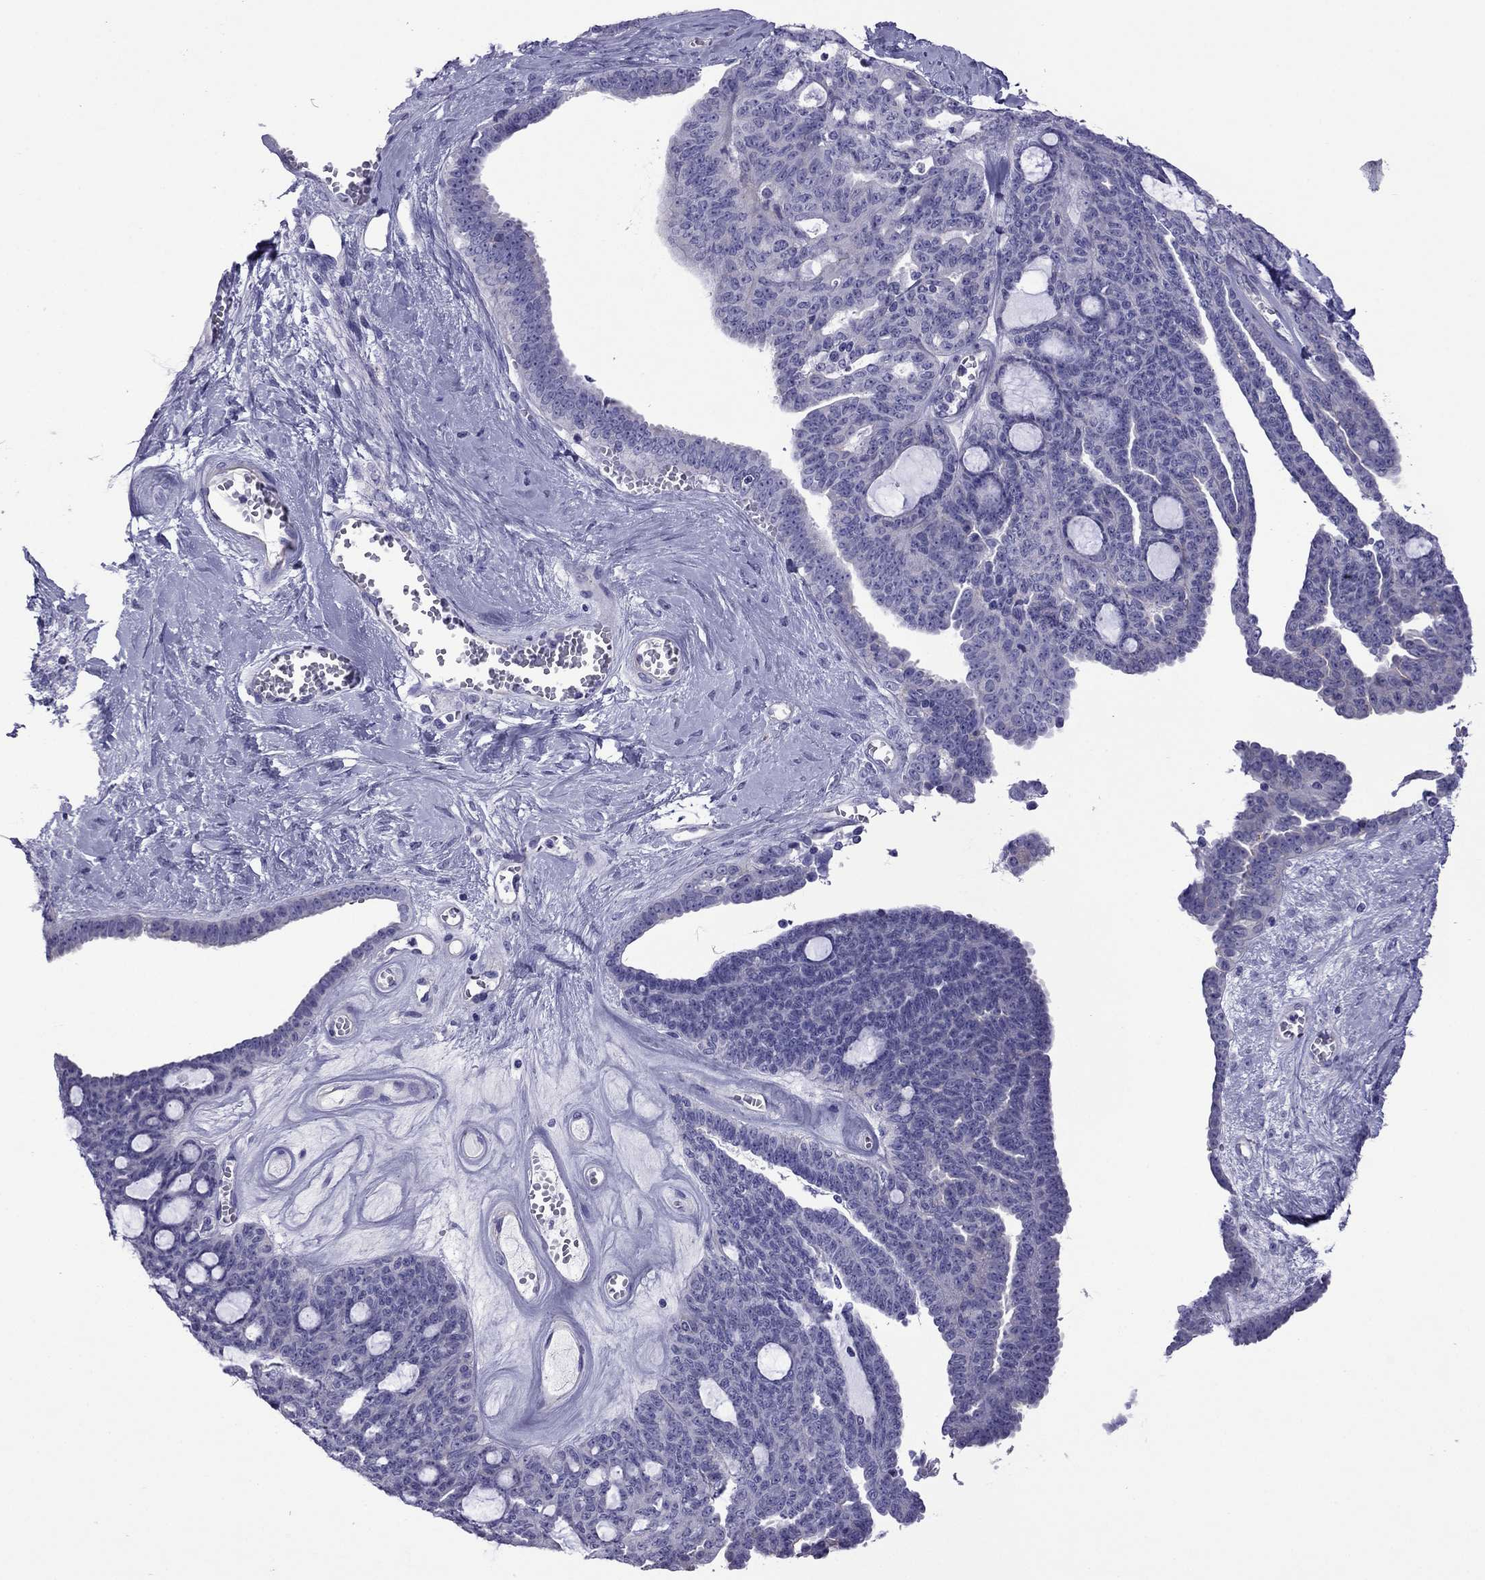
{"staining": {"intensity": "negative", "quantity": "none", "location": "none"}, "tissue": "ovarian cancer", "cell_type": "Tumor cells", "image_type": "cancer", "snomed": [{"axis": "morphology", "description": "Cystadenocarcinoma, serous, NOS"}, {"axis": "topography", "description": "Ovary"}], "caption": "A high-resolution histopathology image shows IHC staining of serous cystadenocarcinoma (ovarian), which shows no significant positivity in tumor cells. Brightfield microscopy of immunohistochemistry (IHC) stained with DAB (brown) and hematoxylin (blue), captured at high magnification.", "gene": "MYL11", "patient": {"sex": "female", "age": 71}}